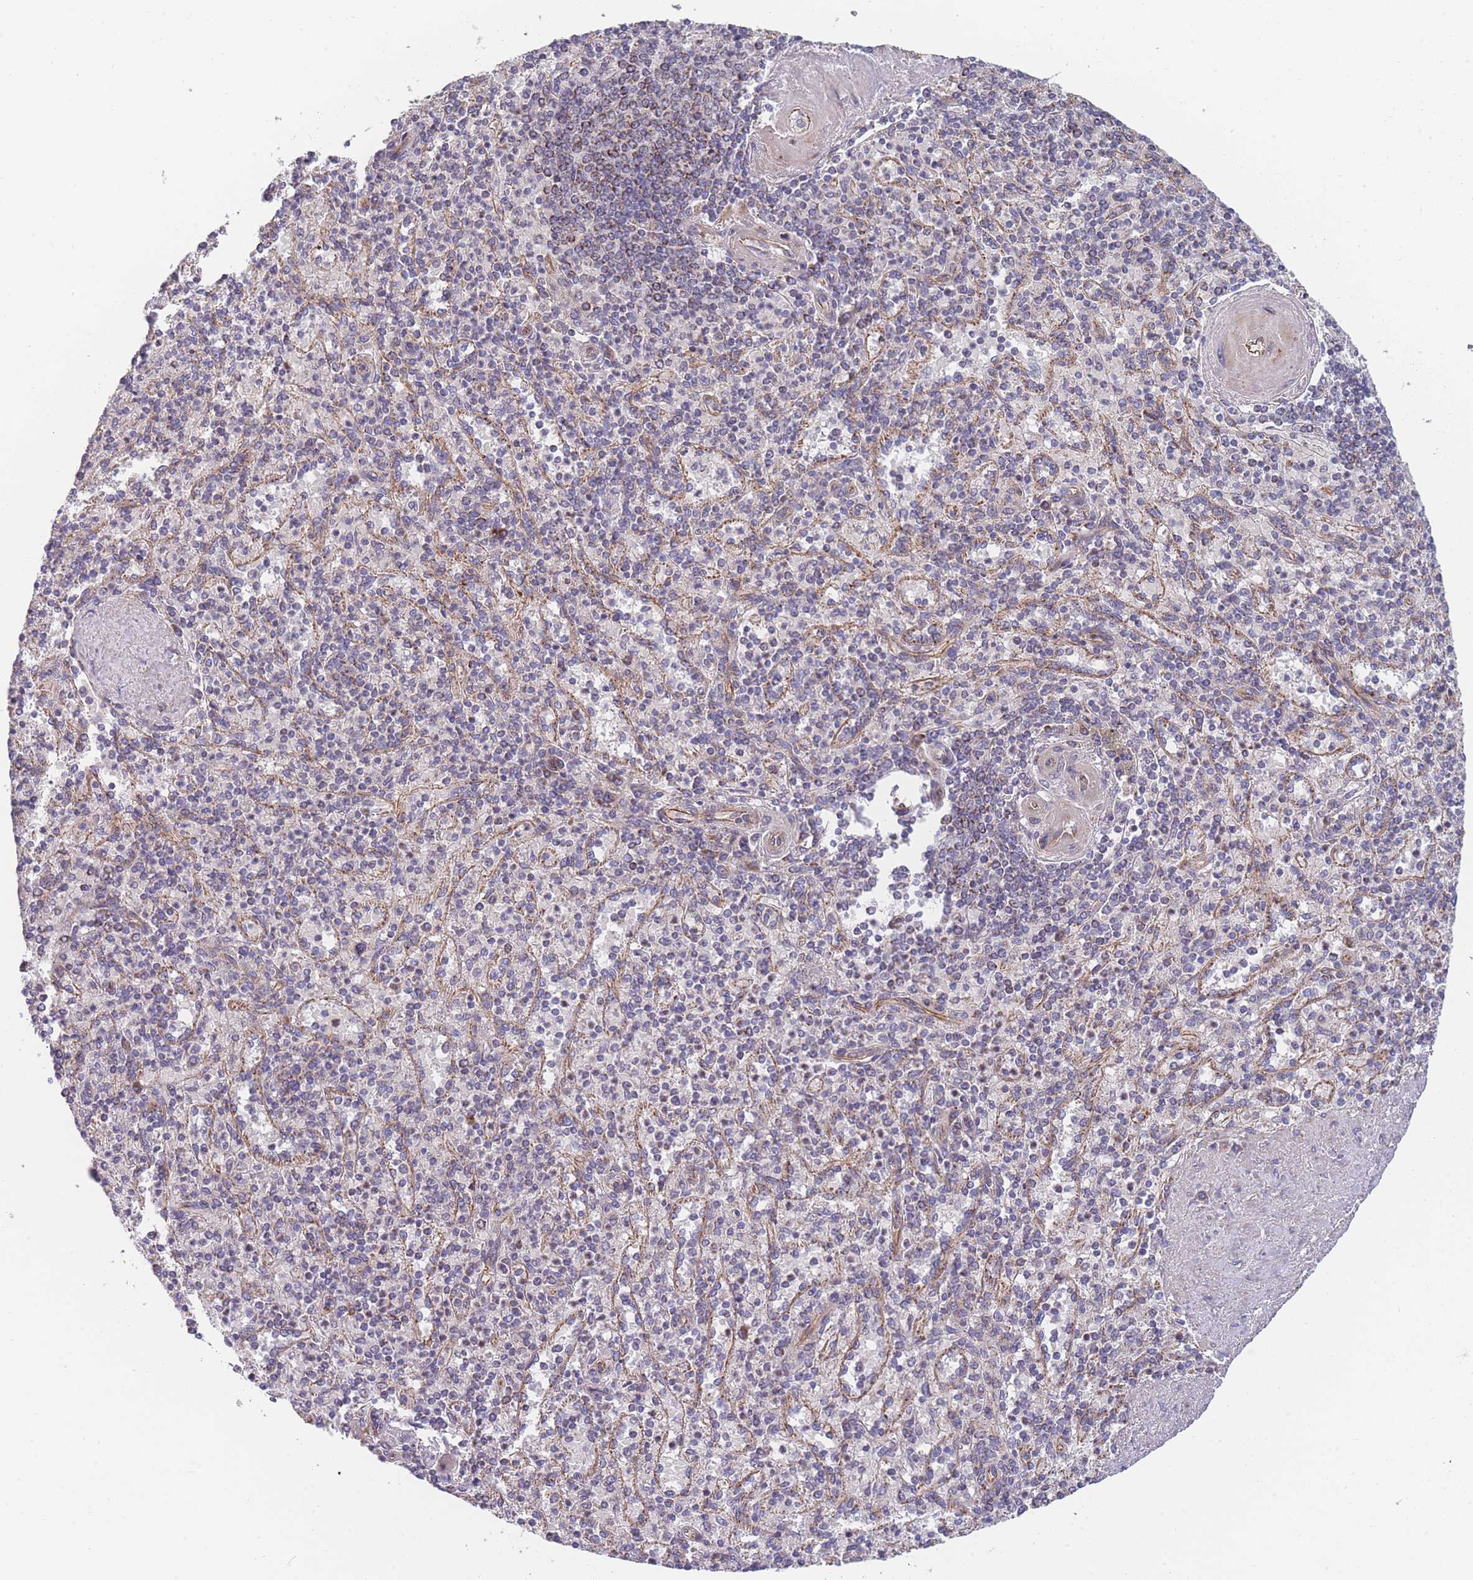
{"staining": {"intensity": "negative", "quantity": "none", "location": "none"}, "tissue": "spleen", "cell_type": "Cells in red pulp", "image_type": "normal", "snomed": [{"axis": "morphology", "description": "Normal tissue, NOS"}, {"axis": "topography", "description": "Spleen"}], "caption": "Immunohistochemical staining of benign human spleen demonstrates no significant expression in cells in red pulp.", "gene": "MTRES1", "patient": {"sex": "male", "age": 82}}